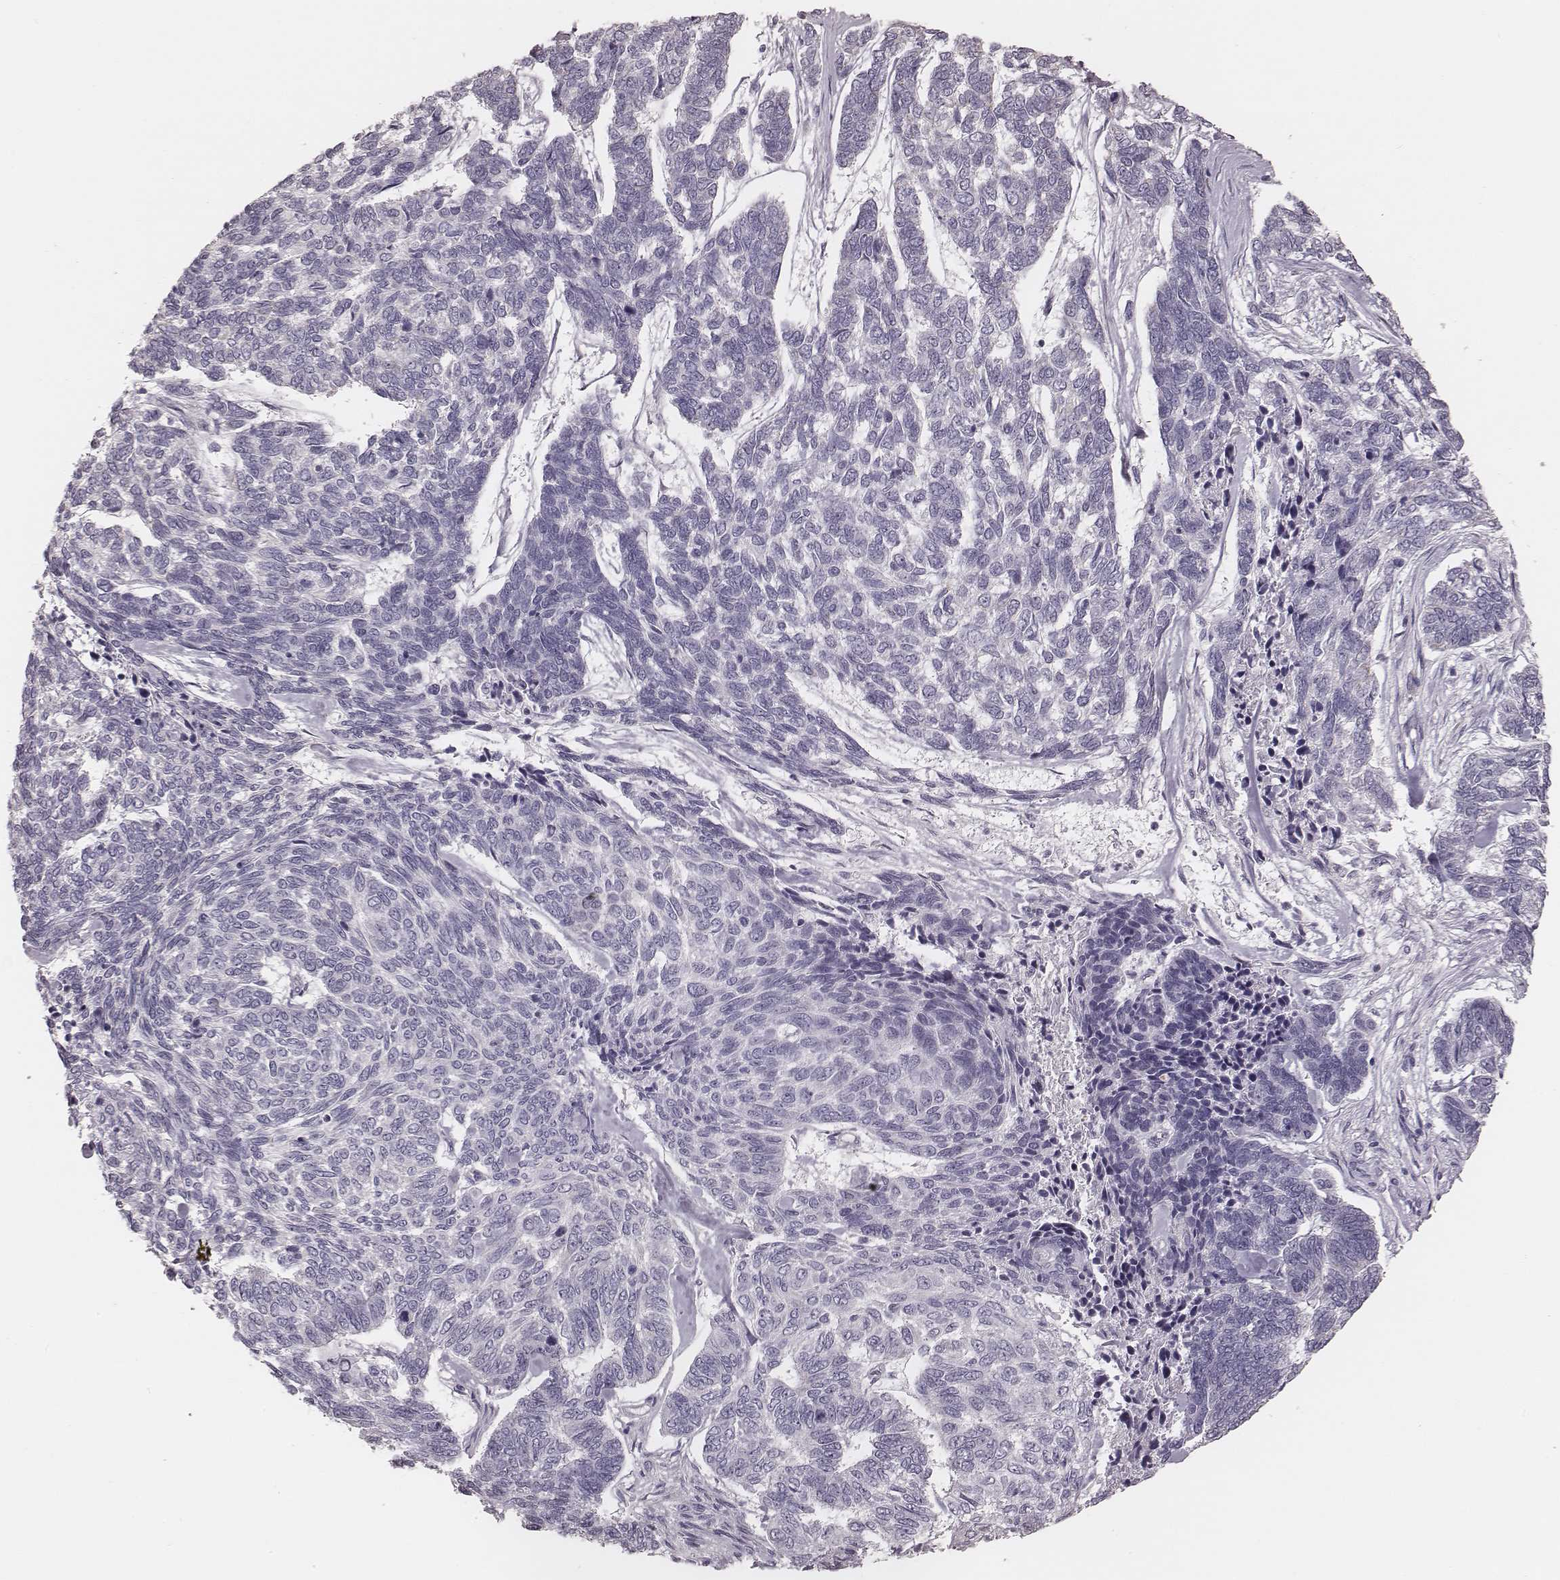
{"staining": {"intensity": "negative", "quantity": "none", "location": "none"}, "tissue": "skin cancer", "cell_type": "Tumor cells", "image_type": "cancer", "snomed": [{"axis": "morphology", "description": "Basal cell carcinoma"}, {"axis": "topography", "description": "Skin"}], "caption": "This micrograph is of basal cell carcinoma (skin) stained with immunohistochemistry to label a protein in brown with the nuclei are counter-stained blue. There is no expression in tumor cells.", "gene": "KIF5C", "patient": {"sex": "female", "age": 65}}